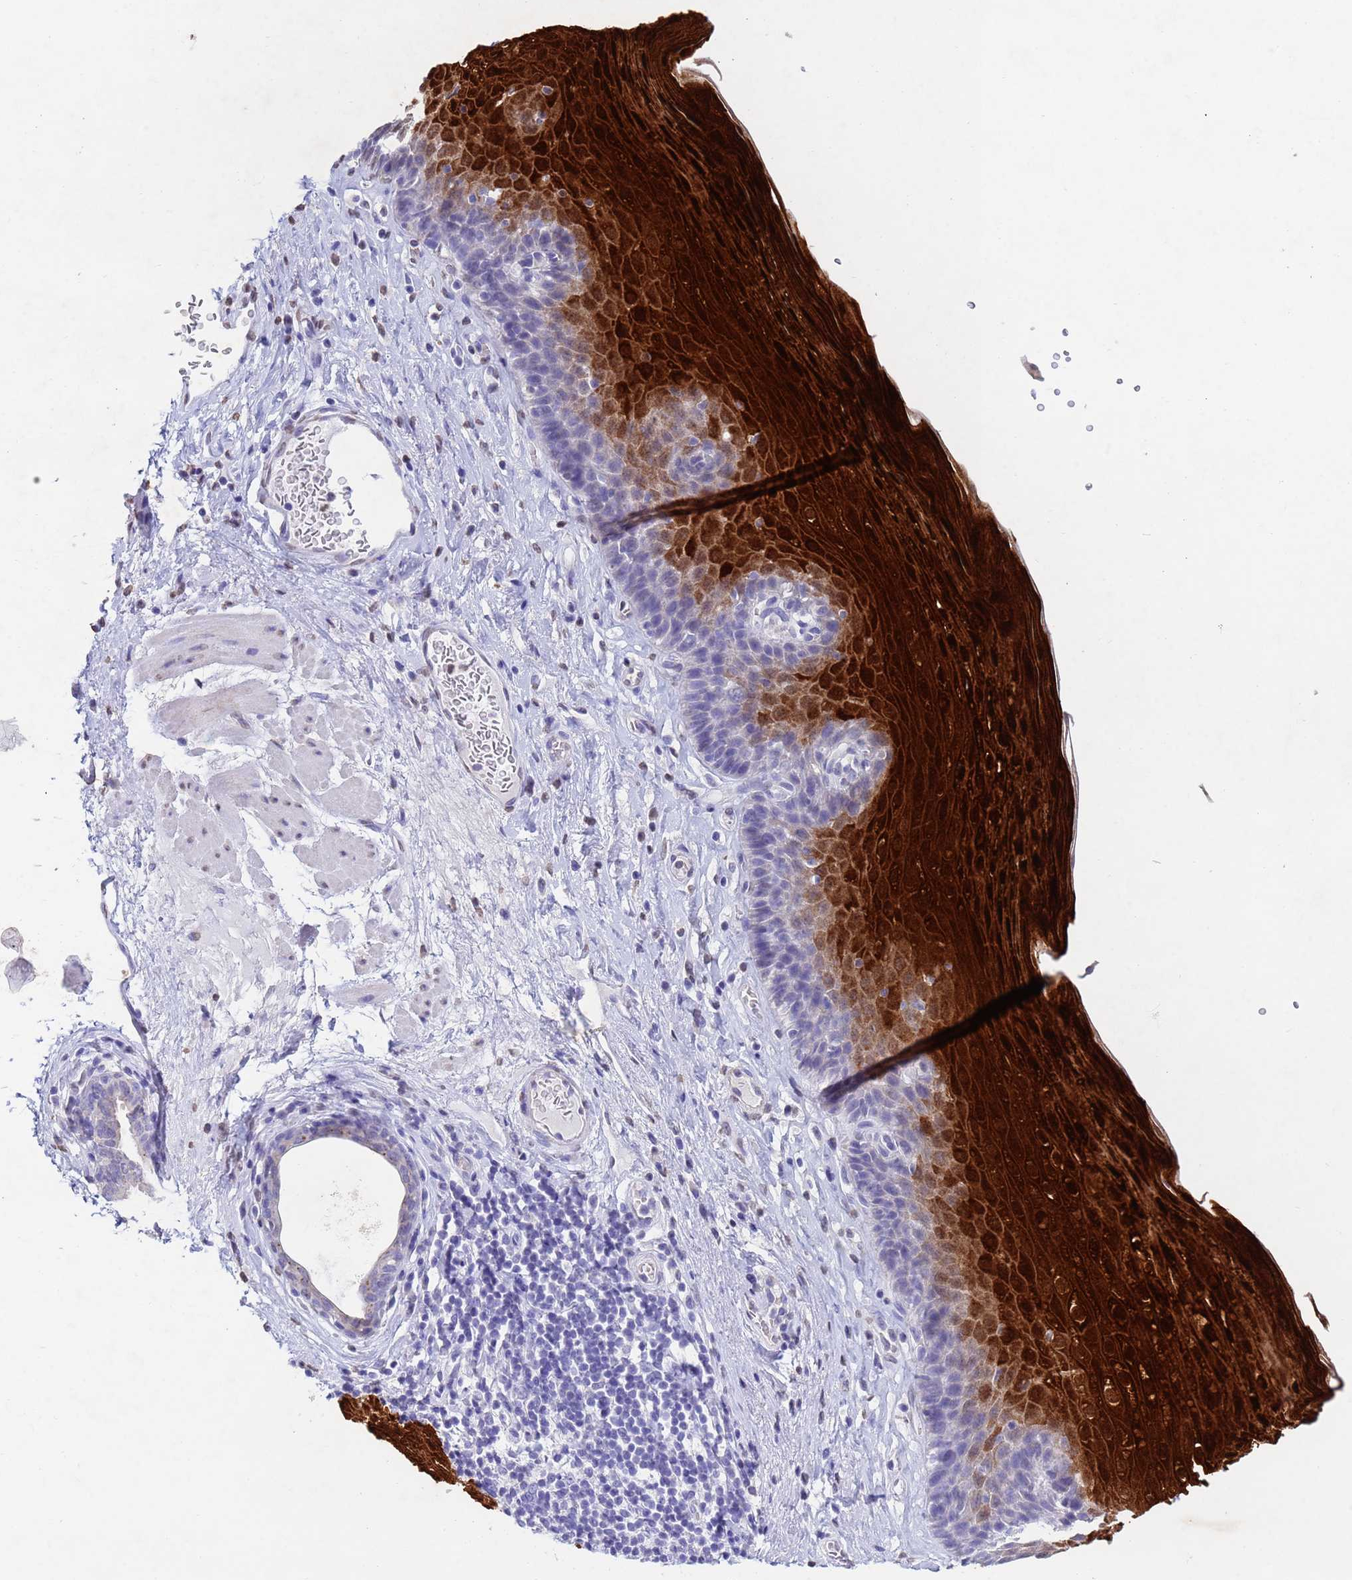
{"staining": {"intensity": "strong", "quantity": "25%-75%", "location": "cytoplasmic/membranous,nuclear"}, "tissue": "esophagus", "cell_type": "Squamous epithelial cells", "image_type": "normal", "snomed": [{"axis": "morphology", "description": "Normal tissue, NOS"}, {"axis": "topography", "description": "Esophagus"}], "caption": "DAB immunohistochemical staining of unremarkable human esophagus demonstrates strong cytoplasmic/membranous,nuclear protein expression in about 25%-75% of squamous epithelial cells. Nuclei are stained in blue.", "gene": "CSTB", "patient": {"sex": "female", "age": 66}}